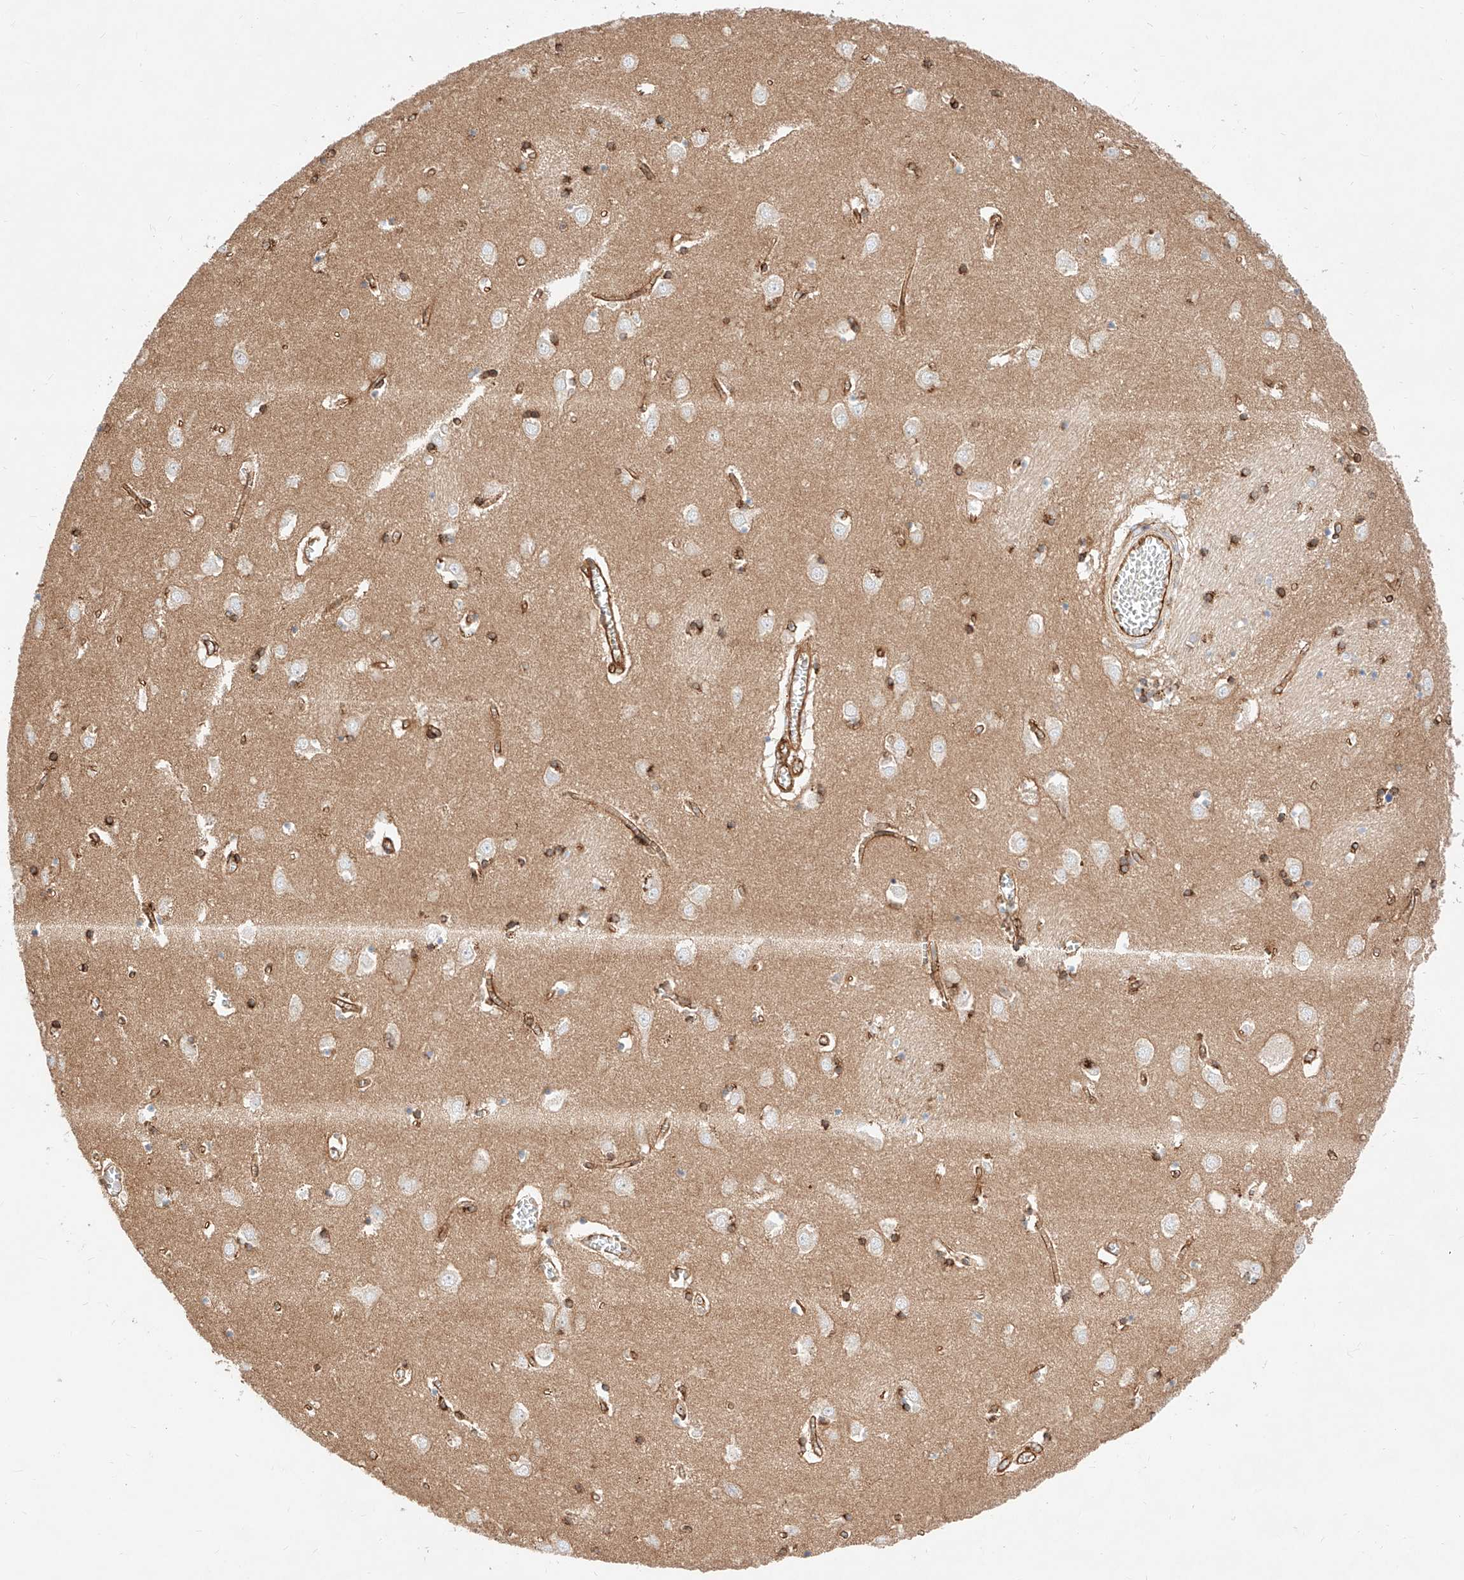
{"staining": {"intensity": "strong", "quantity": "25%-75%", "location": "cytoplasmic/membranous"}, "tissue": "caudate", "cell_type": "Glial cells", "image_type": "normal", "snomed": [{"axis": "morphology", "description": "Normal tissue, NOS"}, {"axis": "topography", "description": "Lateral ventricle wall"}], "caption": "Strong cytoplasmic/membranous protein expression is present in about 25%-75% of glial cells in caudate. Nuclei are stained in blue.", "gene": "CSGALNACT2", "patient": {"sex": "male", "age": 70}}